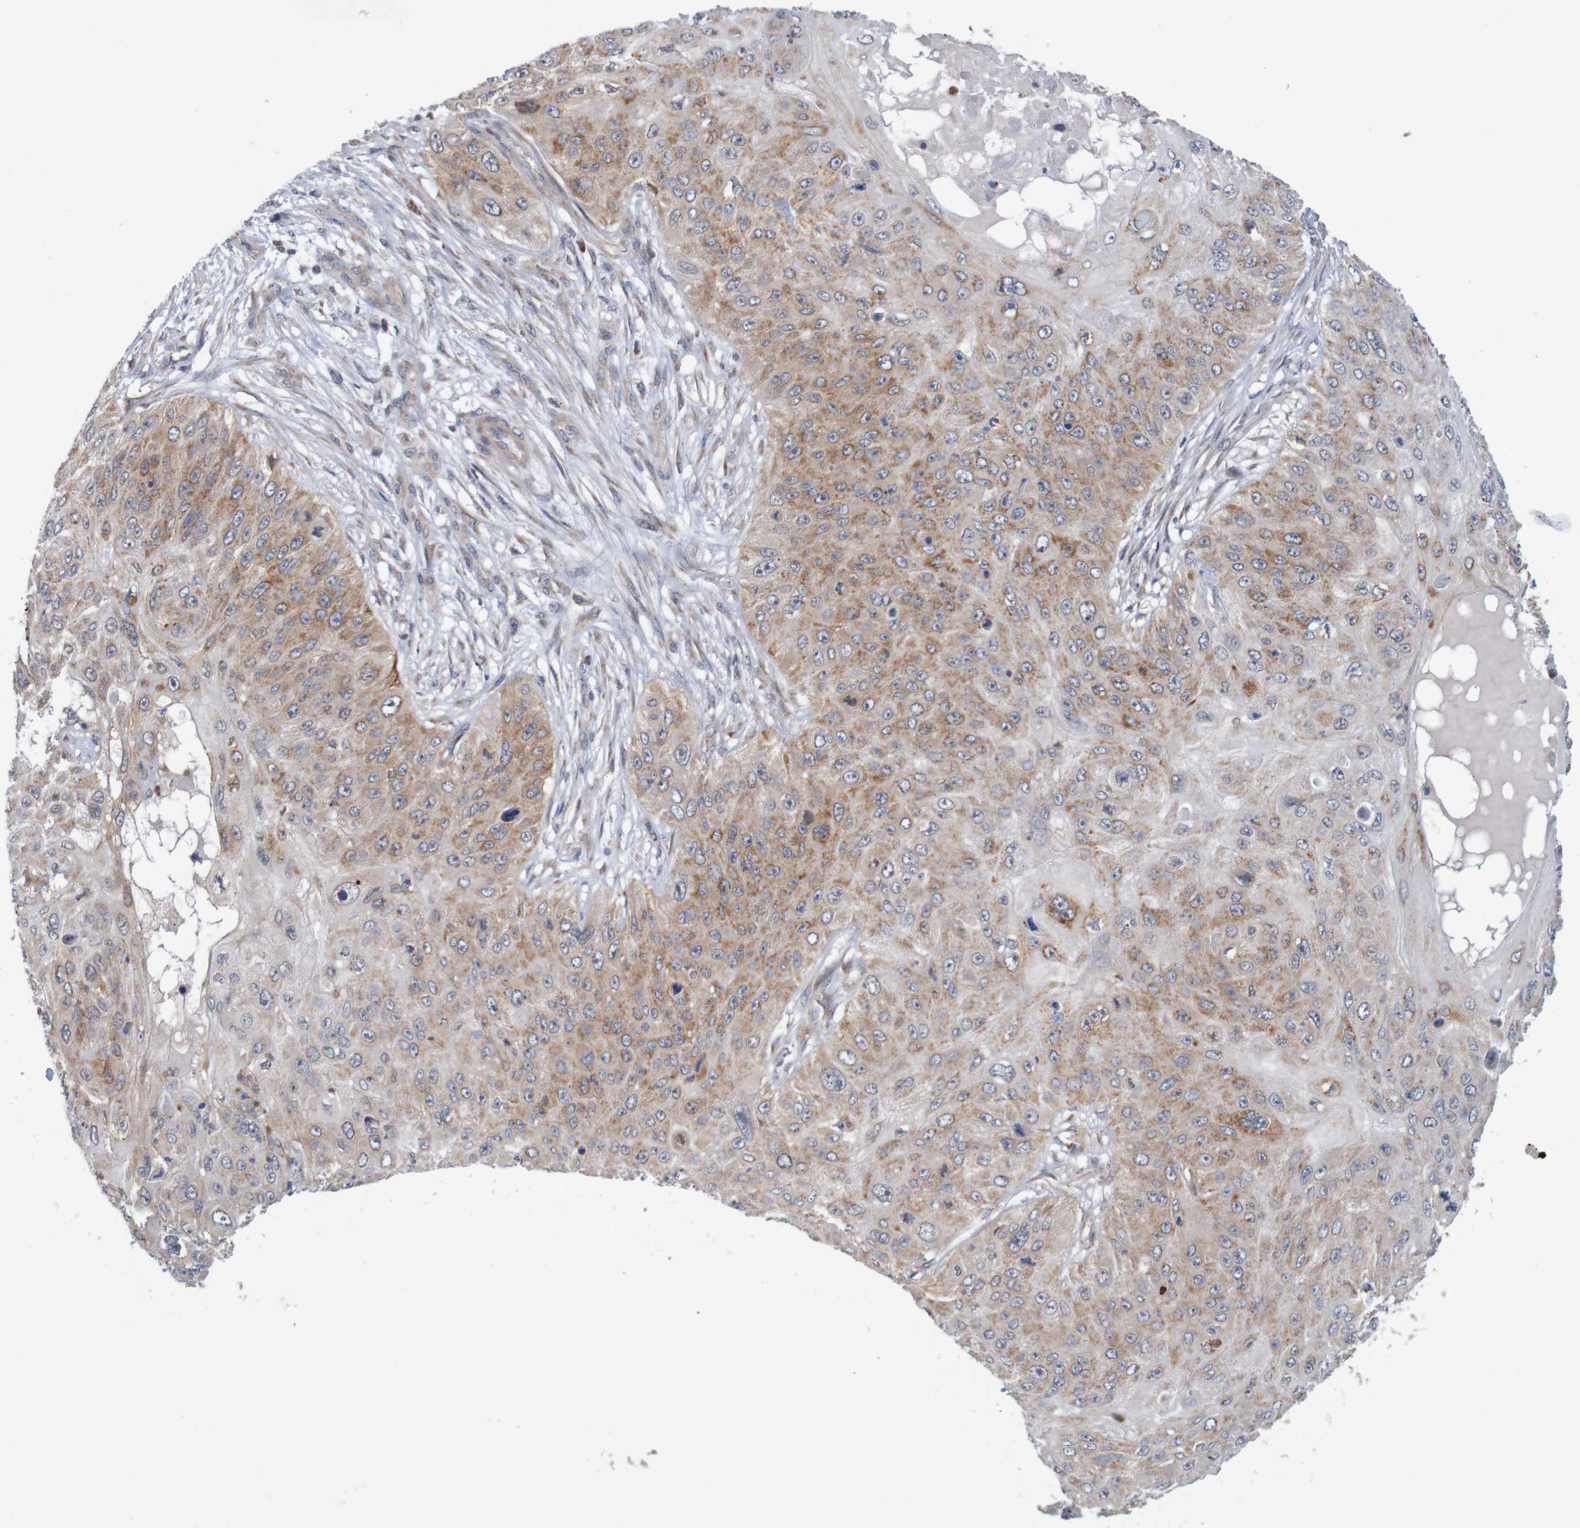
{"staining": {"intensity": "moderate", "quantity": ">75%", "location": "cytoplasmic/membranous"}, "tissue": "skin cancer", "cell_type": "Tumor cells", "image_type": "cancer", "snomed": [{"axis": "morphology", "description": "Squamous cell carcinoma, NOS"}, {"axis": "topography", "description": "Skin"}], "caption": "Moderate cytoplasmic/membranous protein positivity is appreciated in about >75% of tumor cells in skin squamous cell carcinoma.", "gene": "NAV2", "patient": {"sex": "female", "age": 80}}